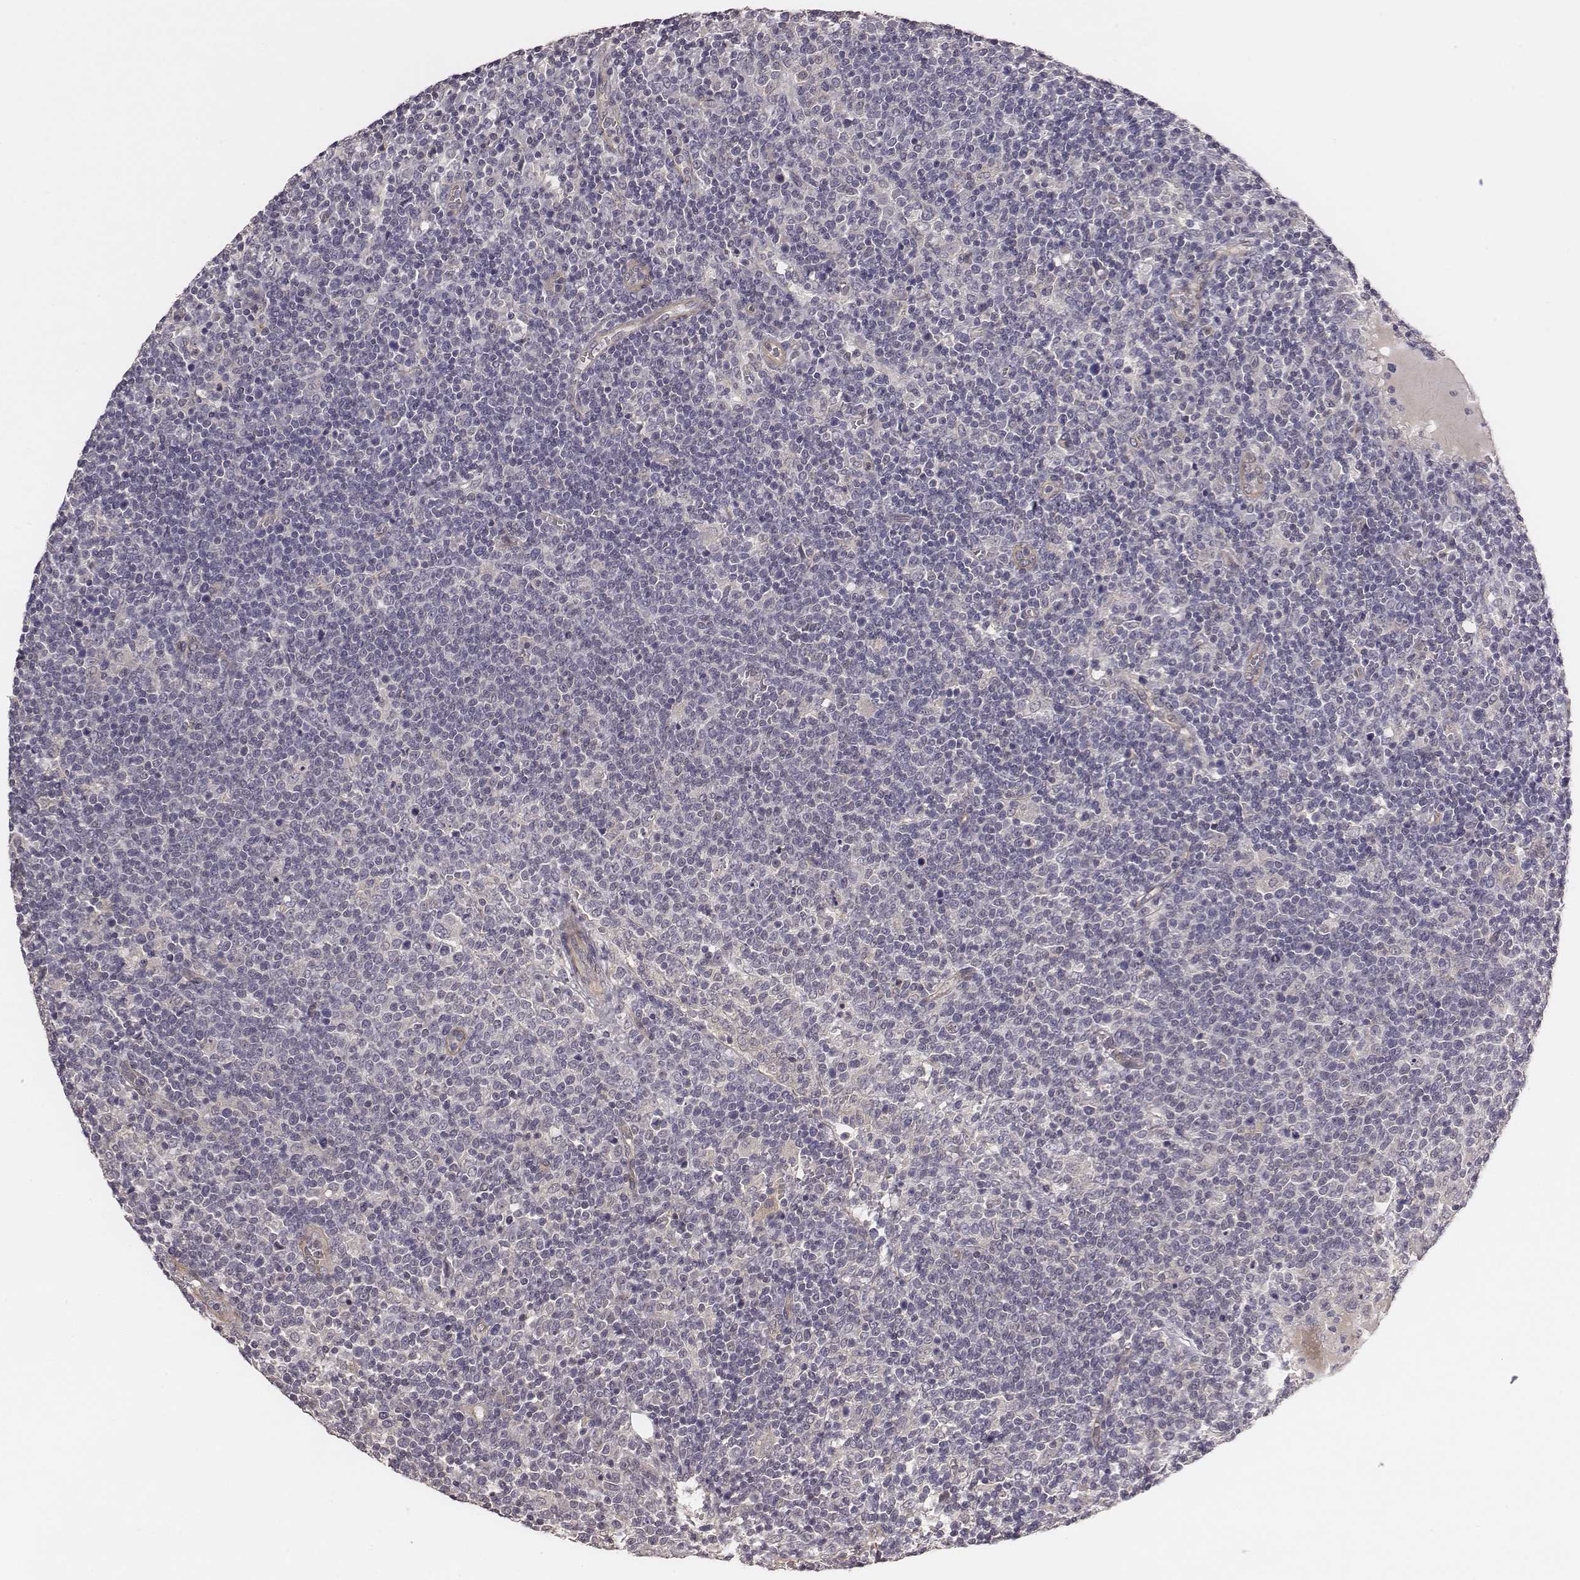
{"staining": {"intensity": "negative", "quantity": "none", "location": "none"}, "tissue": "lymphoma", "cell_type": "Tumor cells", "image_type": "cancer", "snomed": [{"axis": "morphology", "description": "Malignant lymphoma, non-Hodgkin's type, High grade"}, {"axis": "topography", "description": "Lymph node"}], "caption": "Malignant lymphoma, non-Hodgkin's type (high-grade) was stained to show a protein in brown. There is no significant expression in tumor cells.", "gene": "SCARF1", "patient": {"sex": "male", "age": 61}}